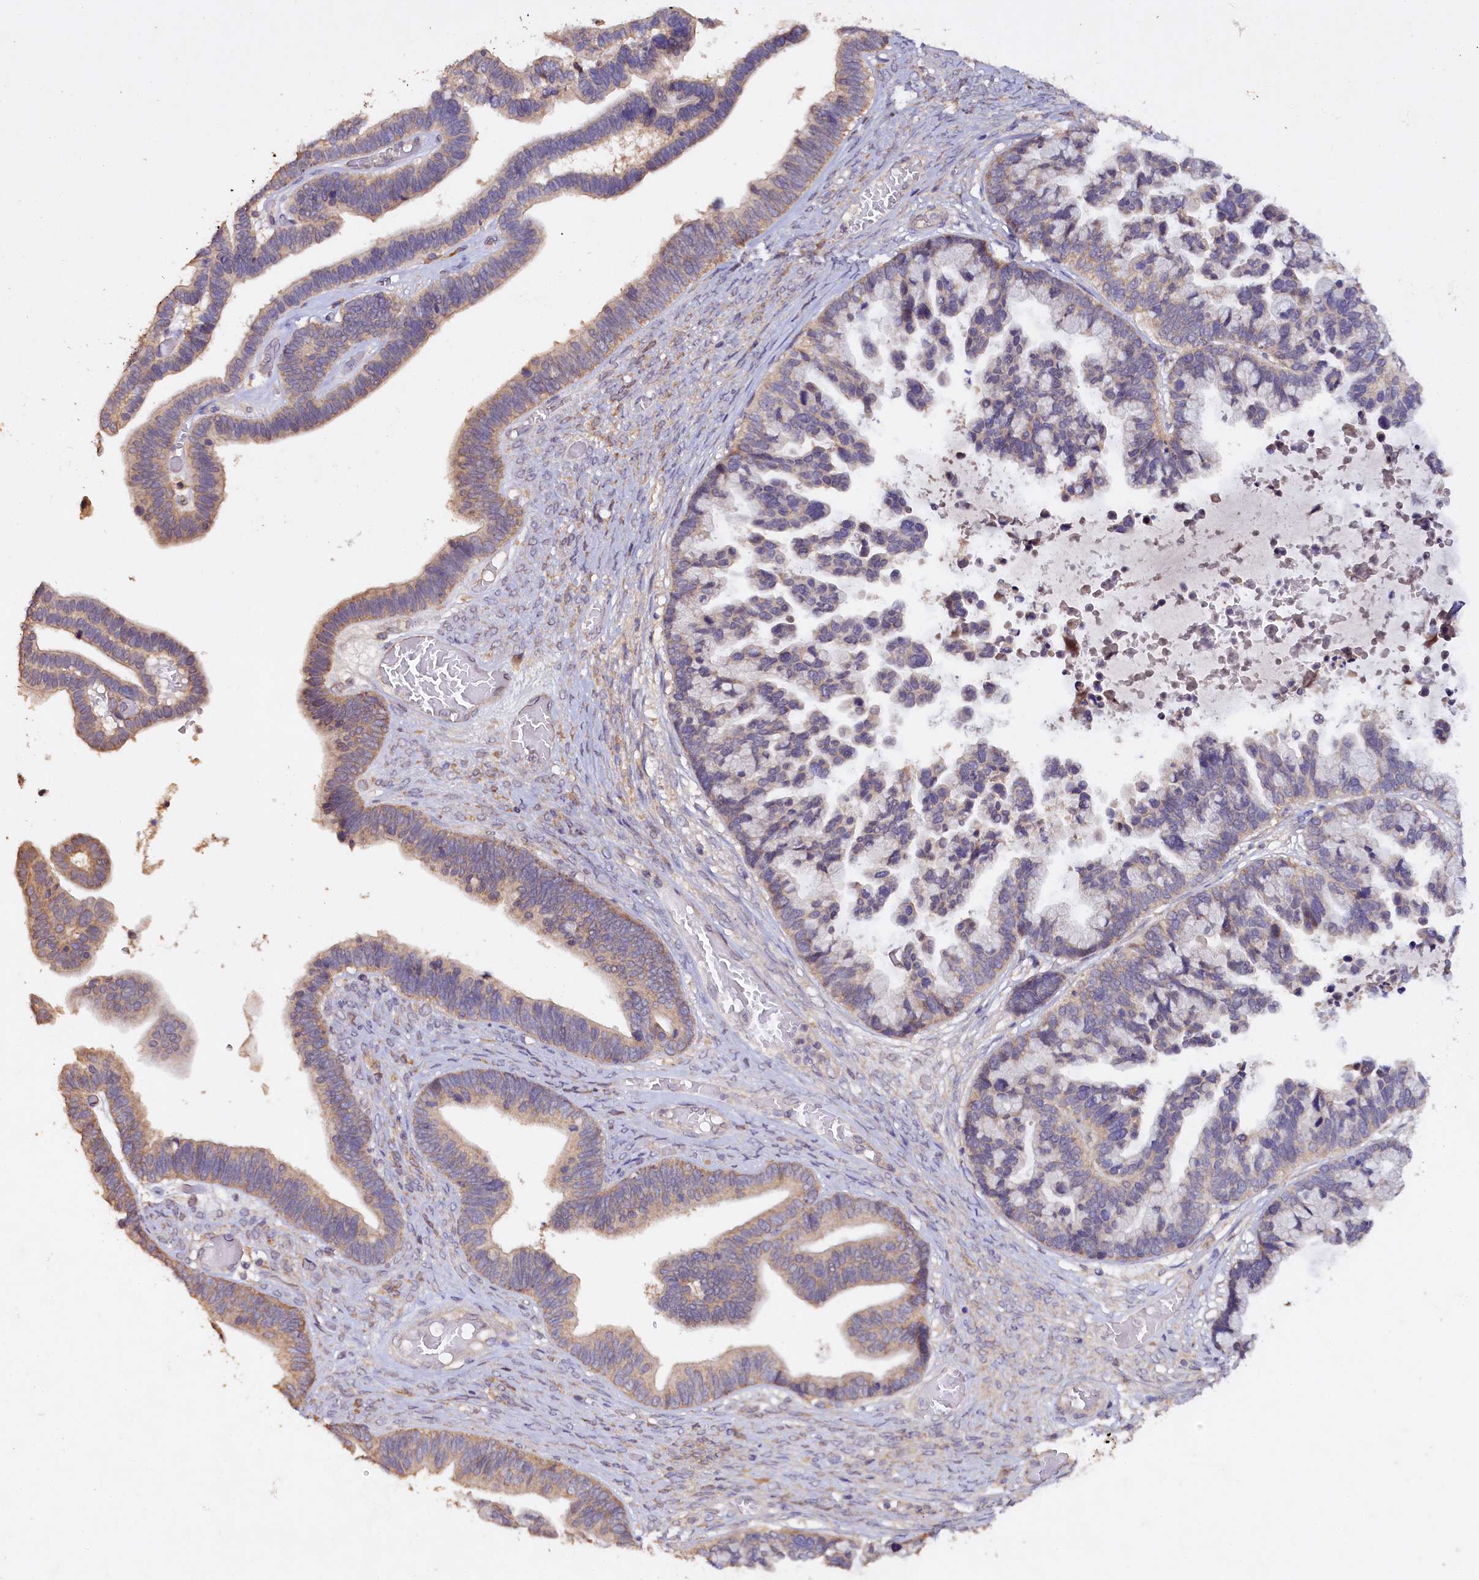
{"staining": {"intensity": "weak", "quantity": "<25%", "location": "cytoplasmic/membranous"}, "tissue": "ovarian cancer", "cell_type": "Tumor cells", "image_type": "cancer", "snomed": [{"axis": "morphology", "description": "Cystadenocarcinoma, serous, NOS"}, {"axis": "topography", "description": "Ovary"}], "caption": "Image shows no significant protein positivity in tumor cells of ovarian cancer.", "gene": "ETFBKMT", "patient": {"sex": "female", "age": 56}}